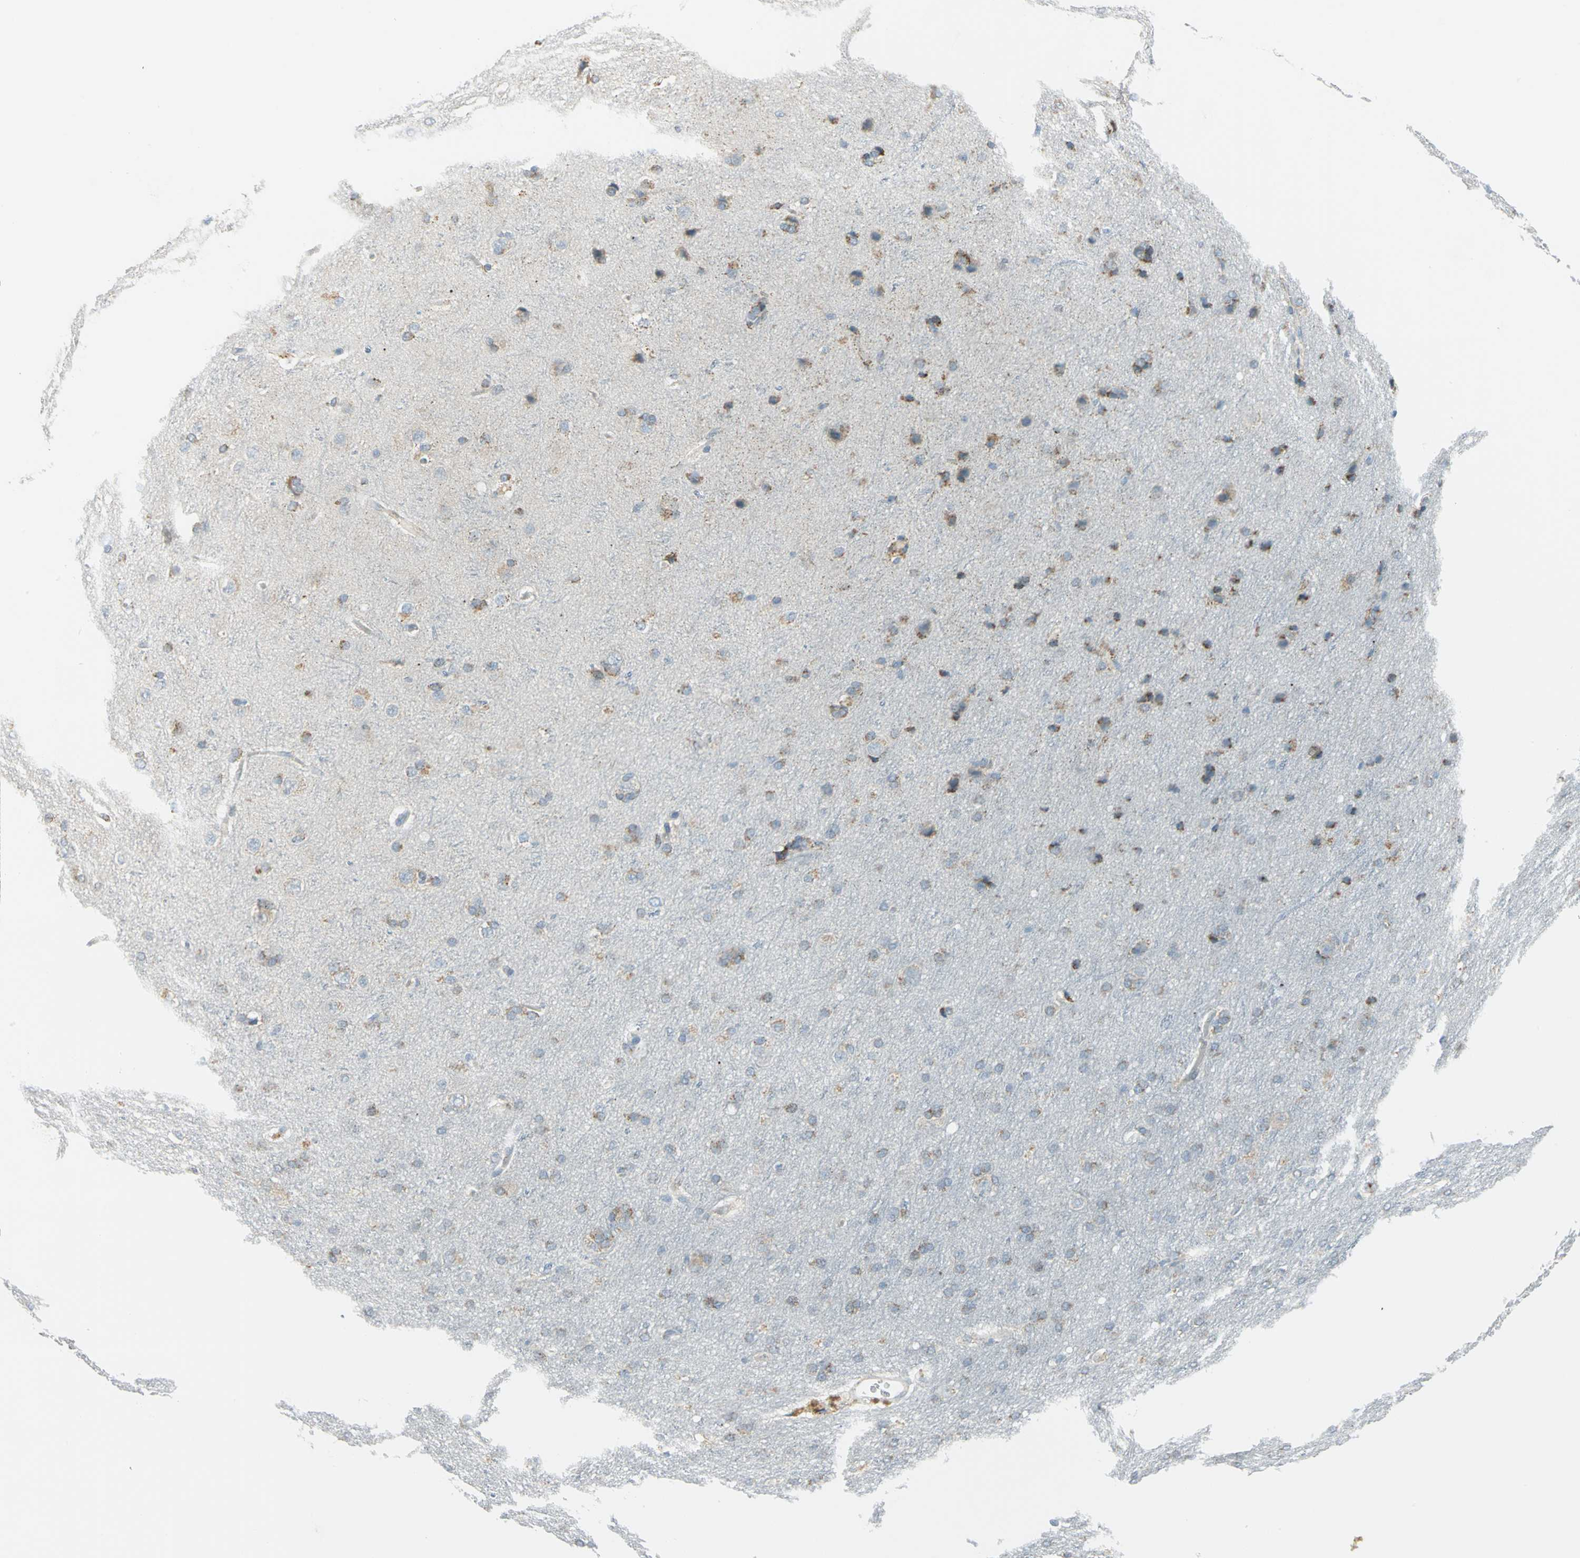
{"staining": {"intensity": "moderate", "quantity": "25%-75%", "location": "cytoplasmic/membranous"}, "tissue": "glioma", "cell_type": "Tumor cells", "image_type": "cancer", "snomed": [{"axis": "morphology", "description": "Glioma, malignant, Low grade"}, {"axis": "topography", "description": "Brain"}], "caption": "DAB (3,3'-diaminobenzidine) immunohistochemical staining of human glioma reveals moderate cytoplasmic/membranous protein expression in about 25%-75% of tumor cells.", "gene": "ACADM", "patient": {"sex": "female", "age": 32}}